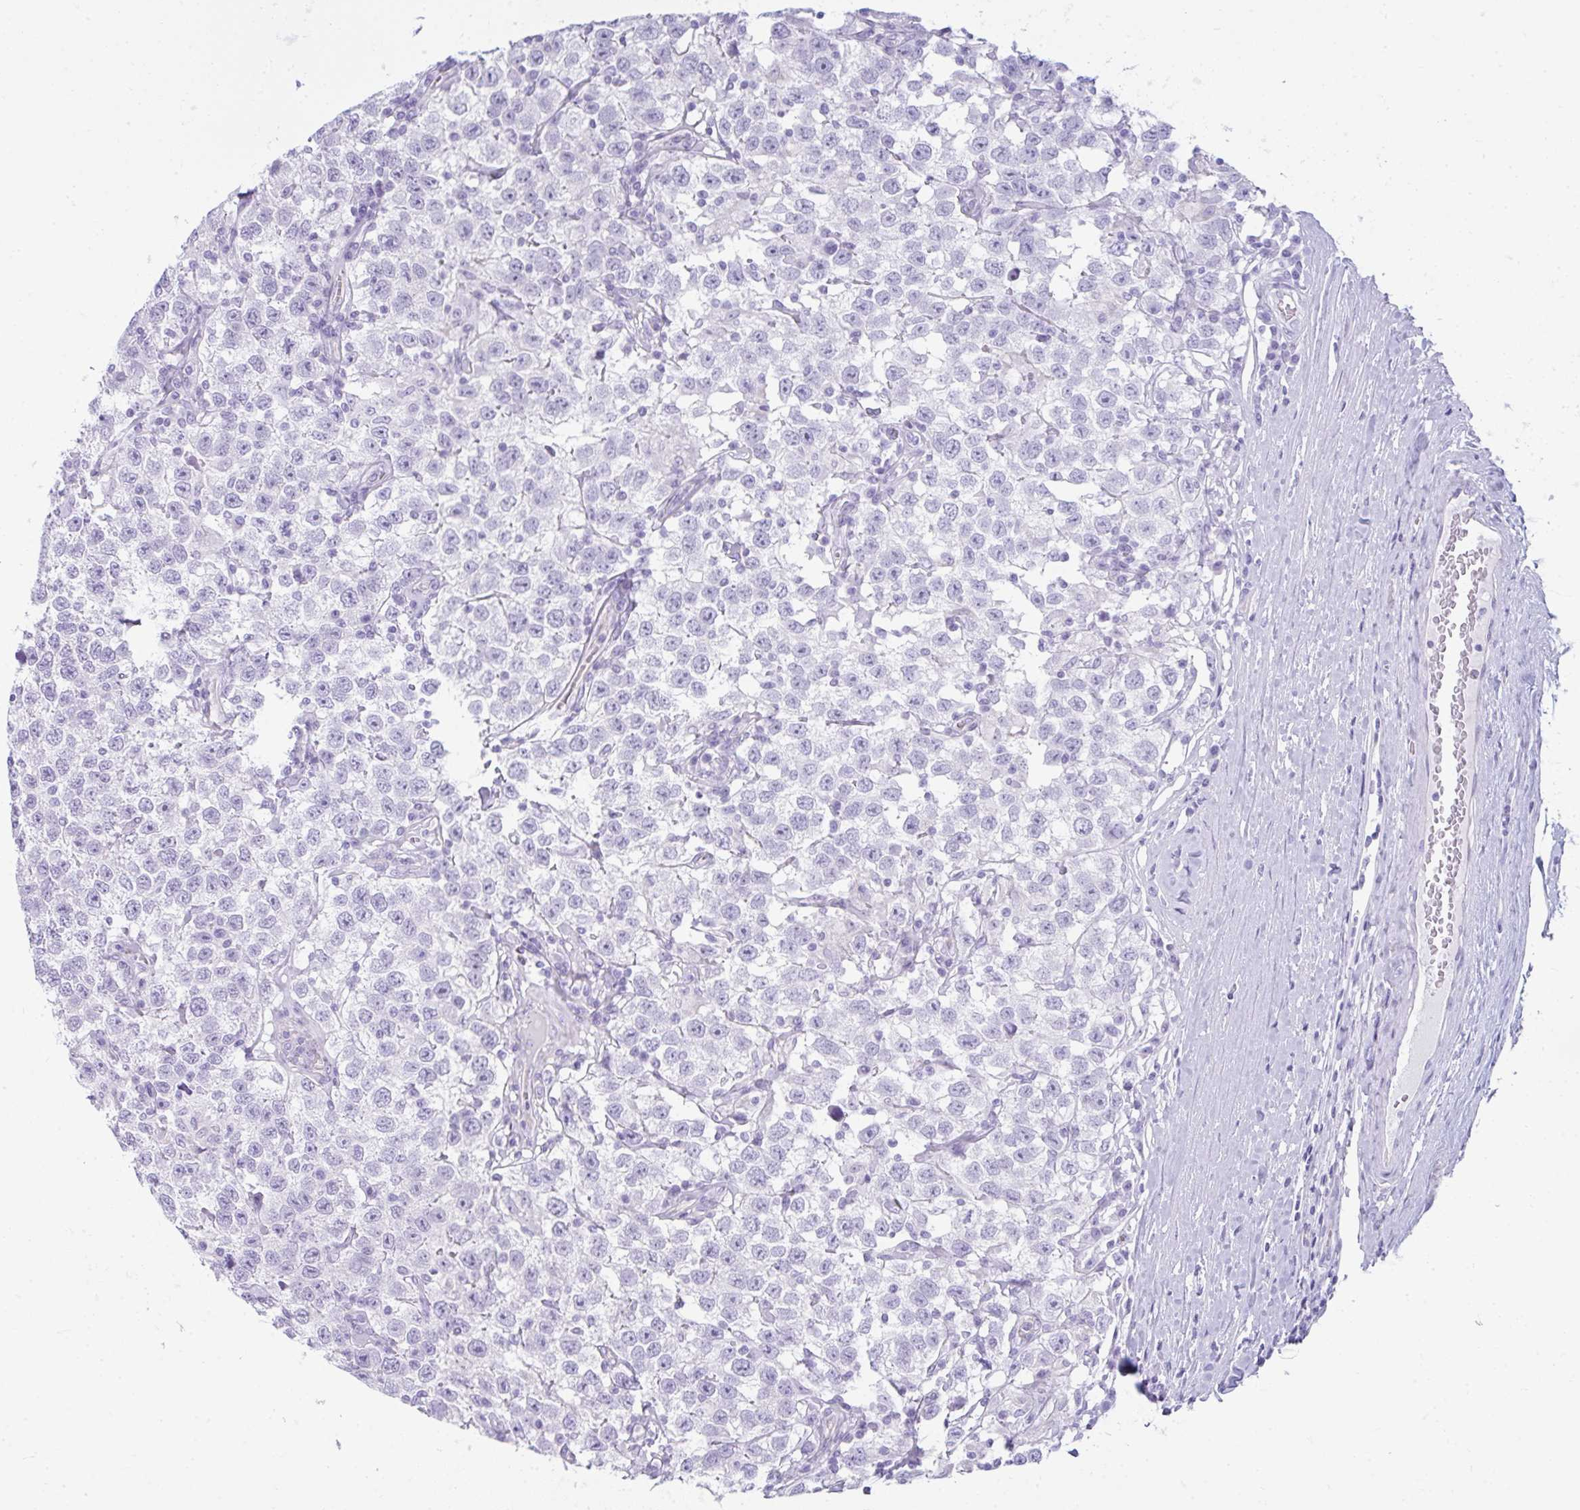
{"staining": {"intensity": "negative", "quantity": "none", "location": "none"}, "tissue": "testis cancer", "cell_type": "Tumor cells", "image_type": "cancer", "snomed": [{"axis": "morphology", "description": "Seminoma, NOS"}, {"axis": "topography", "description": "Testis"}], "caption": "Photomicrograph shows no protein positivity in tumor cells of seminoma (testis) tissue.", "gene": "RASL10A", "patient": {"sex": "male", "age": 41}}